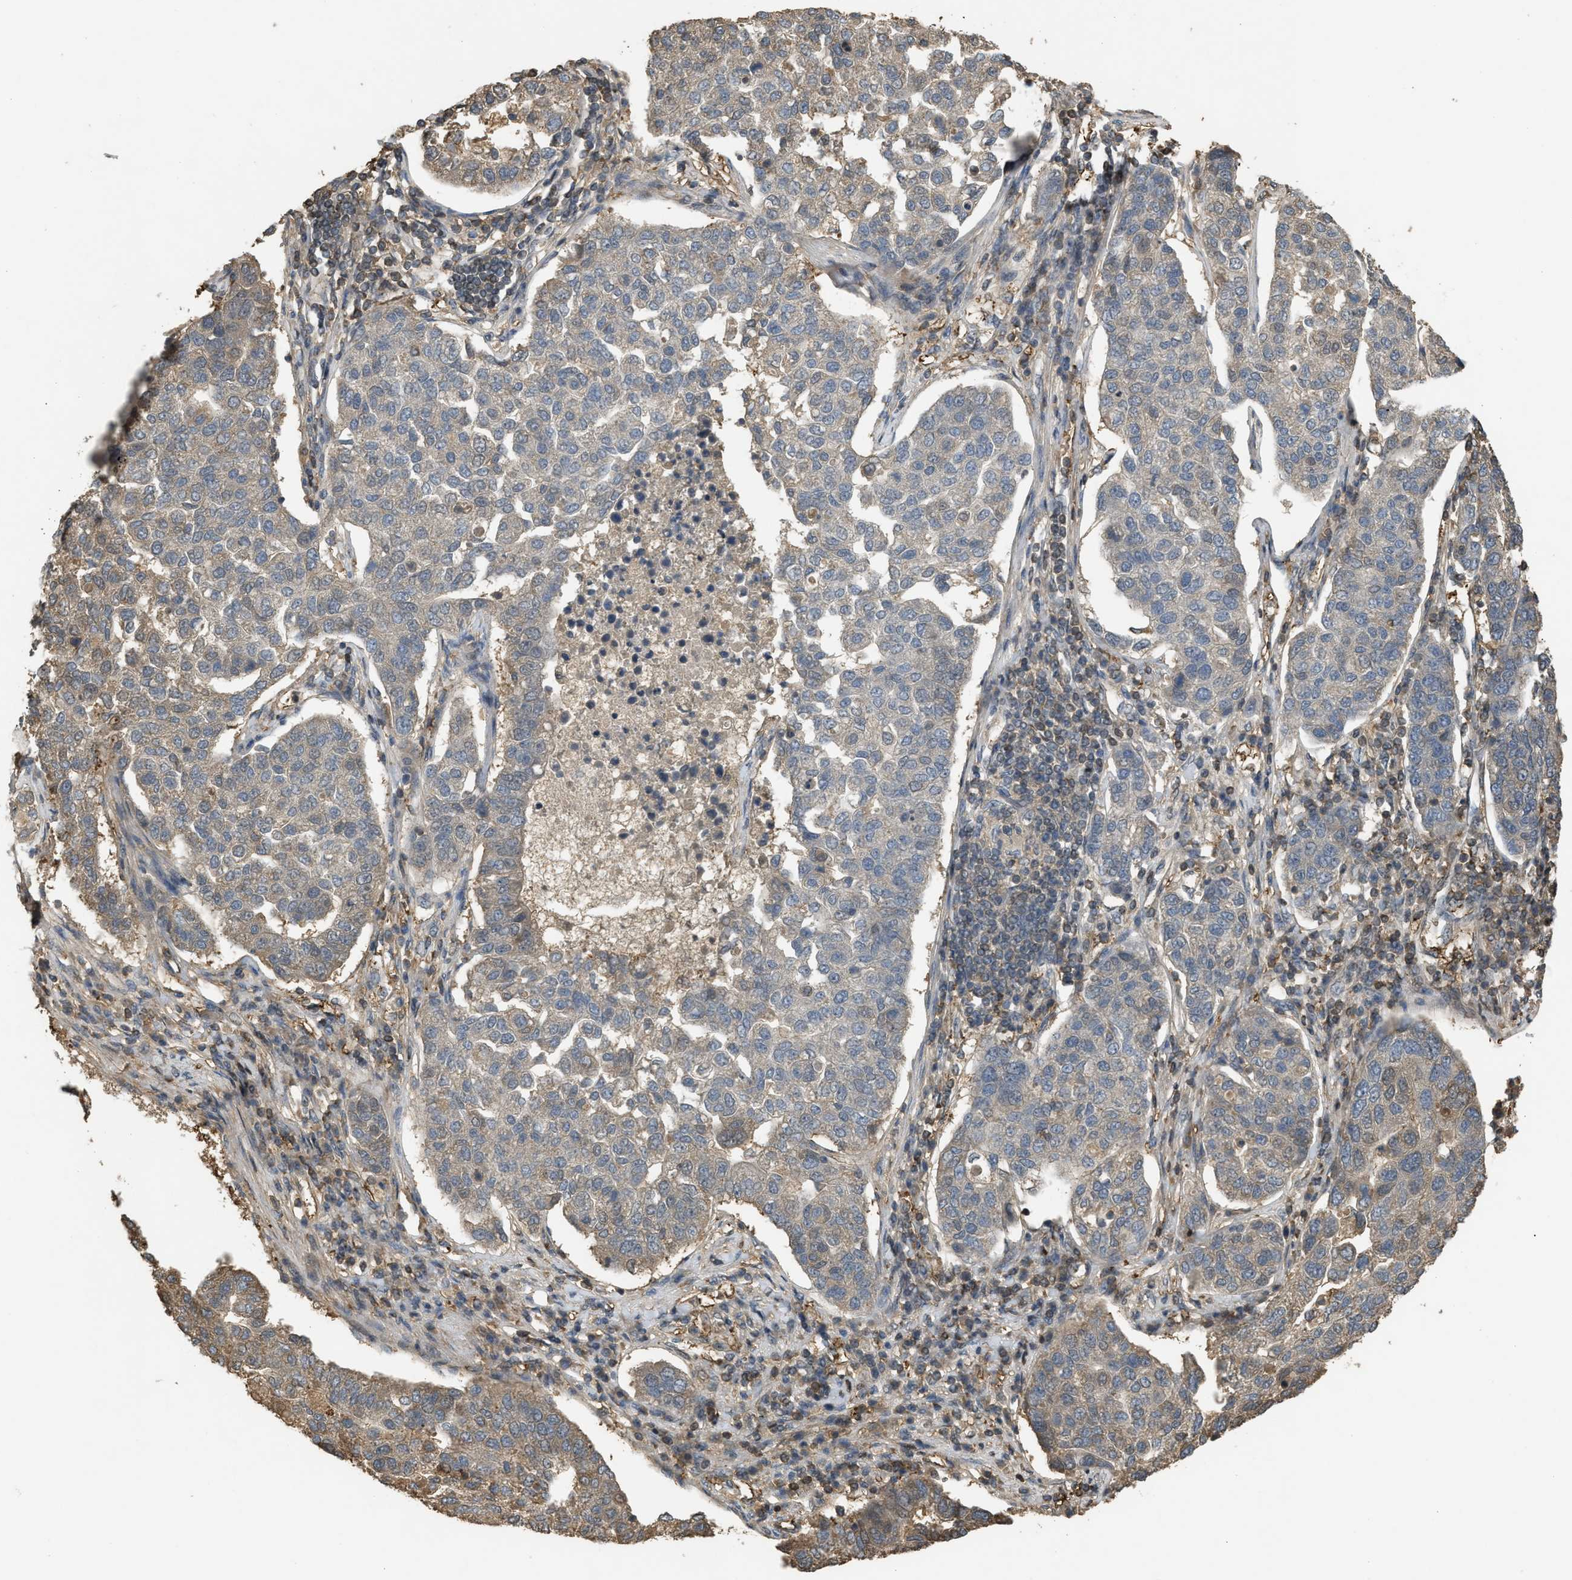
{"staining": {"intensity": "weak", "quantity": "<25%", "location": "cytoplasmic/membranous"}, "tissue": "pancreatic cancer", "cell_type": "Tumor cells", "image_type": "cancer", "snomed": [{"axis": "morphology", "description": "Adenocarcinoma, NOS"}, {"axis": "topography", "description": "Pancreas"}], "caption": "Pancreatic adenocarcinoma was stained to show a protein in brown. There is no significant expression in tumor cells.", "gene": "ARHGDIA", "patient": {"sex": "female", "age": 61}}